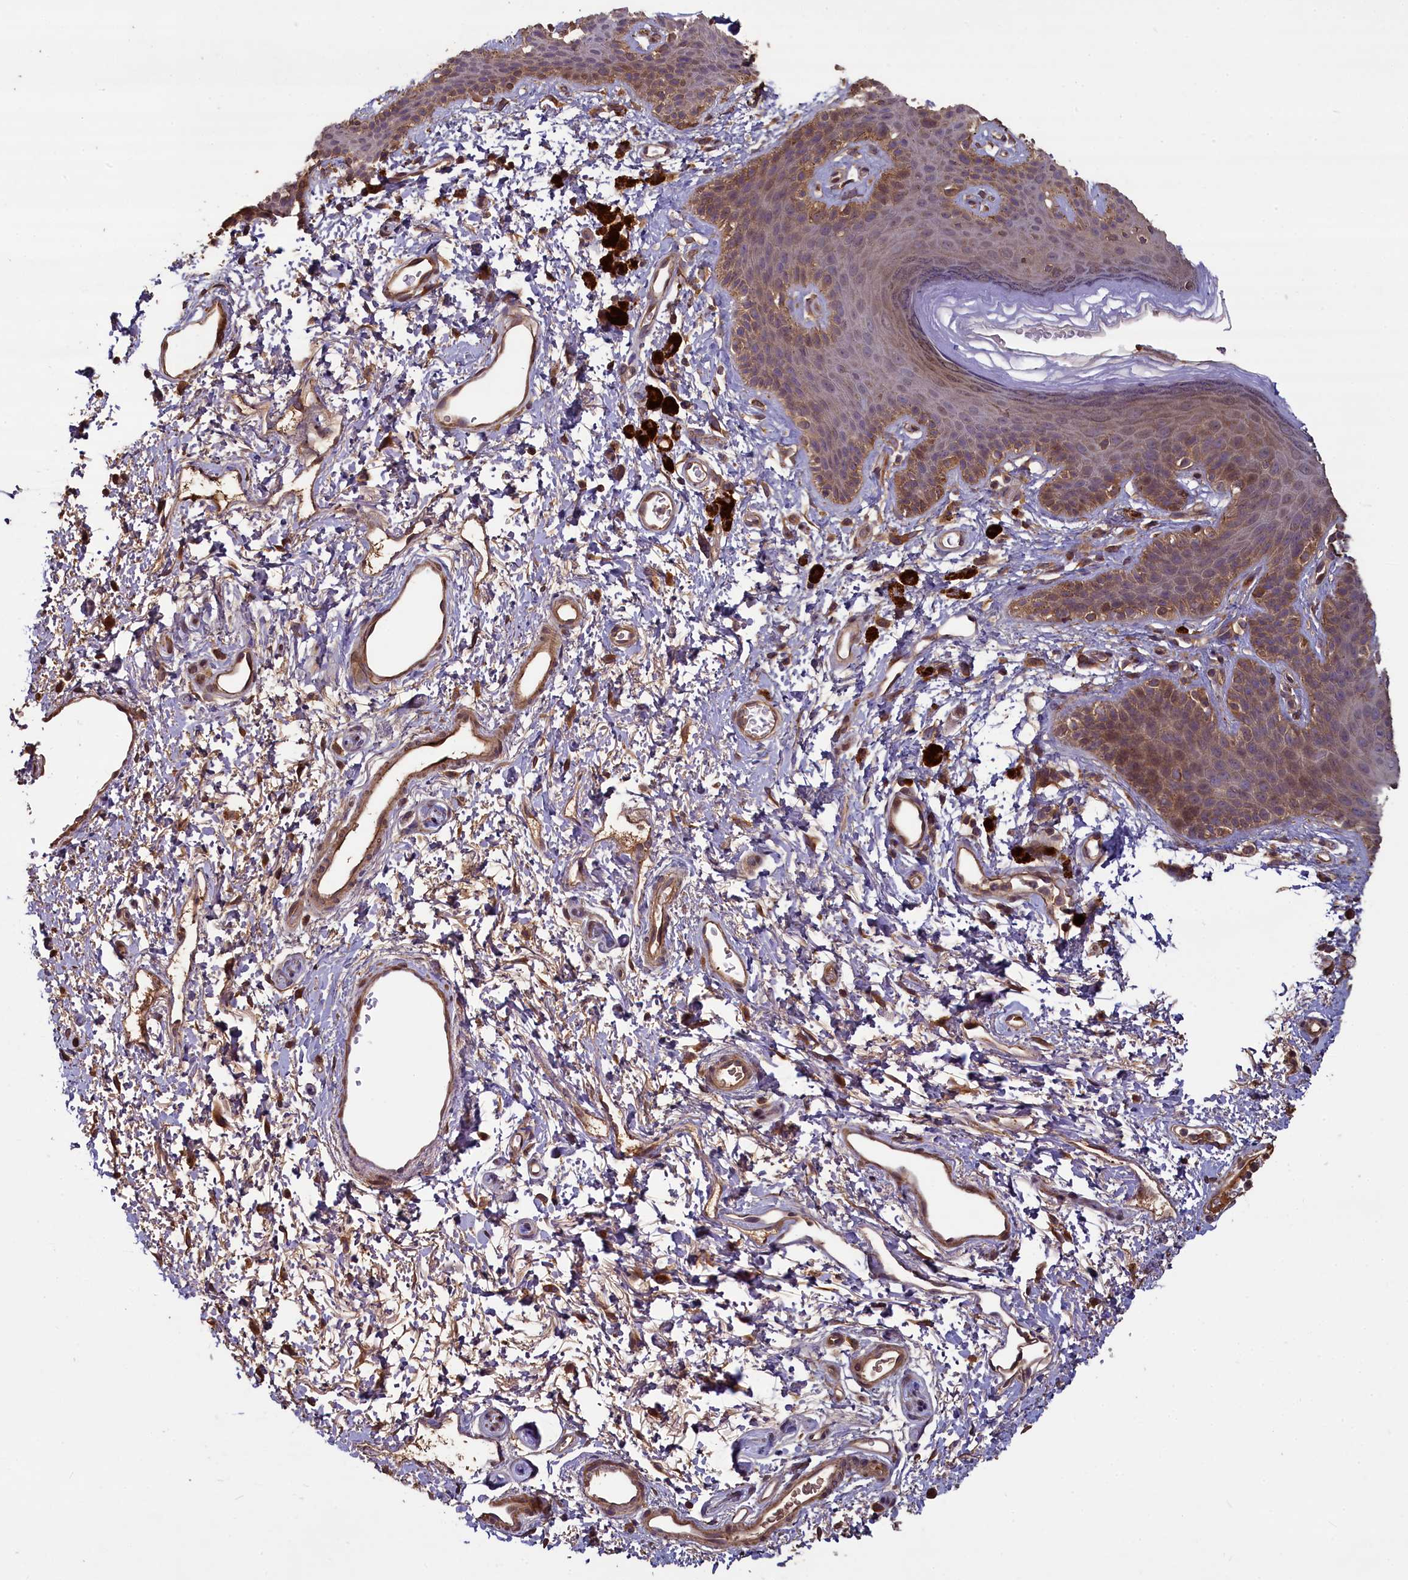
{"staining": {"intensity": "moderate", "quantity": "25%-75%", "location": "cytoplasmic/membranous"}, "tissue": "skin", "cell_type": "Epidermal cells", "image_type": "normal", "snomed": [{"axis": "morphology", "description": "Normal tissue, NOS"}, {"axis": "topography", "description": "Anal"}], "caption": "This image demonstrates IHC staining of unremarkable human skin, with medium moderate cytoplasmic/membranous positivity in approximately 25%-75% of epidermal cells.", "gene": "NUDT6", "patient": {"sex": "female", "age": 46}}